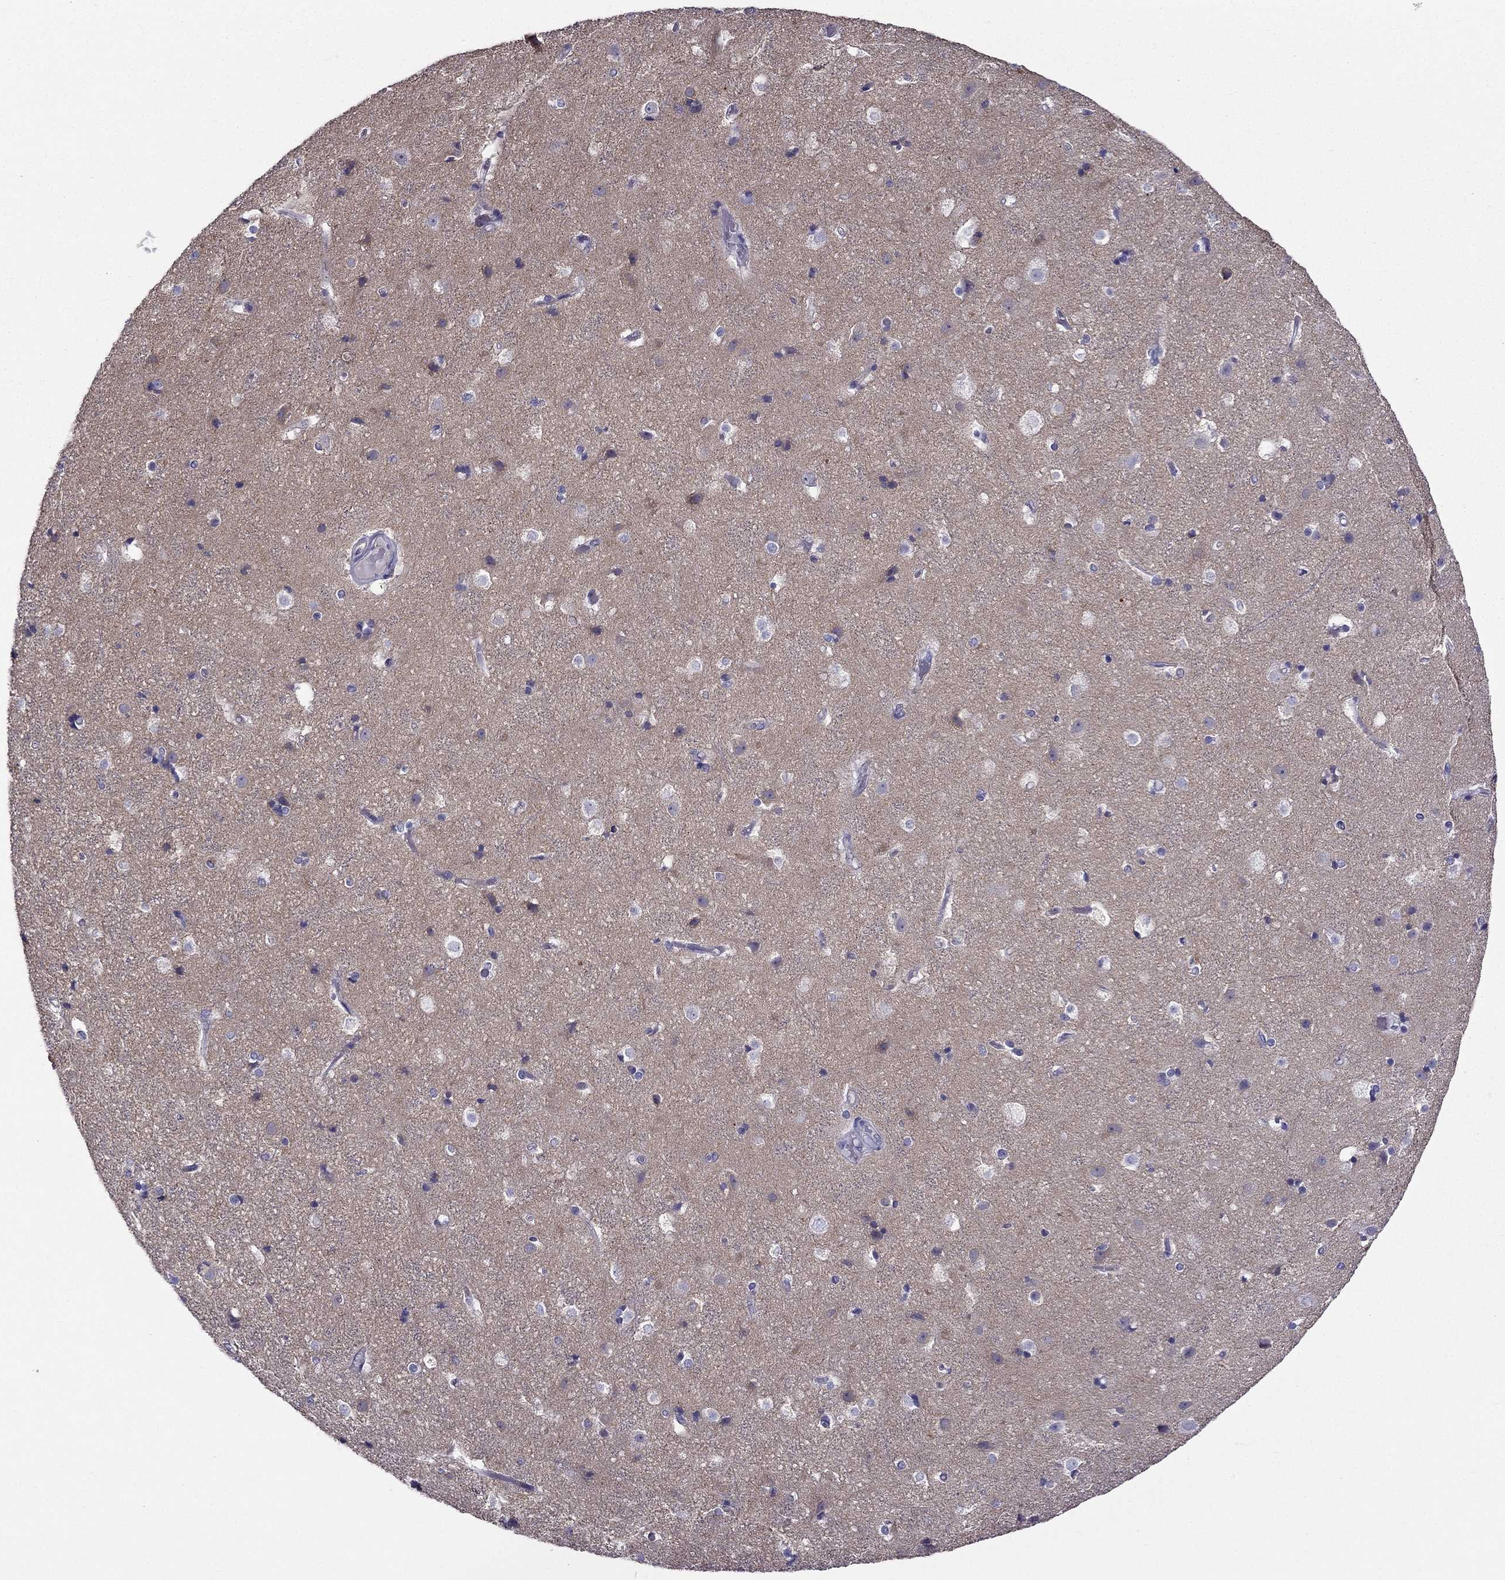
{"staining": {"intensity": "negative", "quantity": "none", "location": "none"}, "tissue": "cerebral cortex", "cell_type": "Endothelial cells", "image_type": "normal", "snomed": [{"axis": "morphology", "description": "Normal tissue, NOS"}, {"axis": "topography", "description": "Cerebral cortex"}], "caption": "There is no significant staining in endothelial cells of cerebral cortex. The staining is performed using DAB brown chromogen with nuclei counter-stained in using hematoxylin.", "gene": "AAK1", "patient": {"sex": "female", "age": 52}}